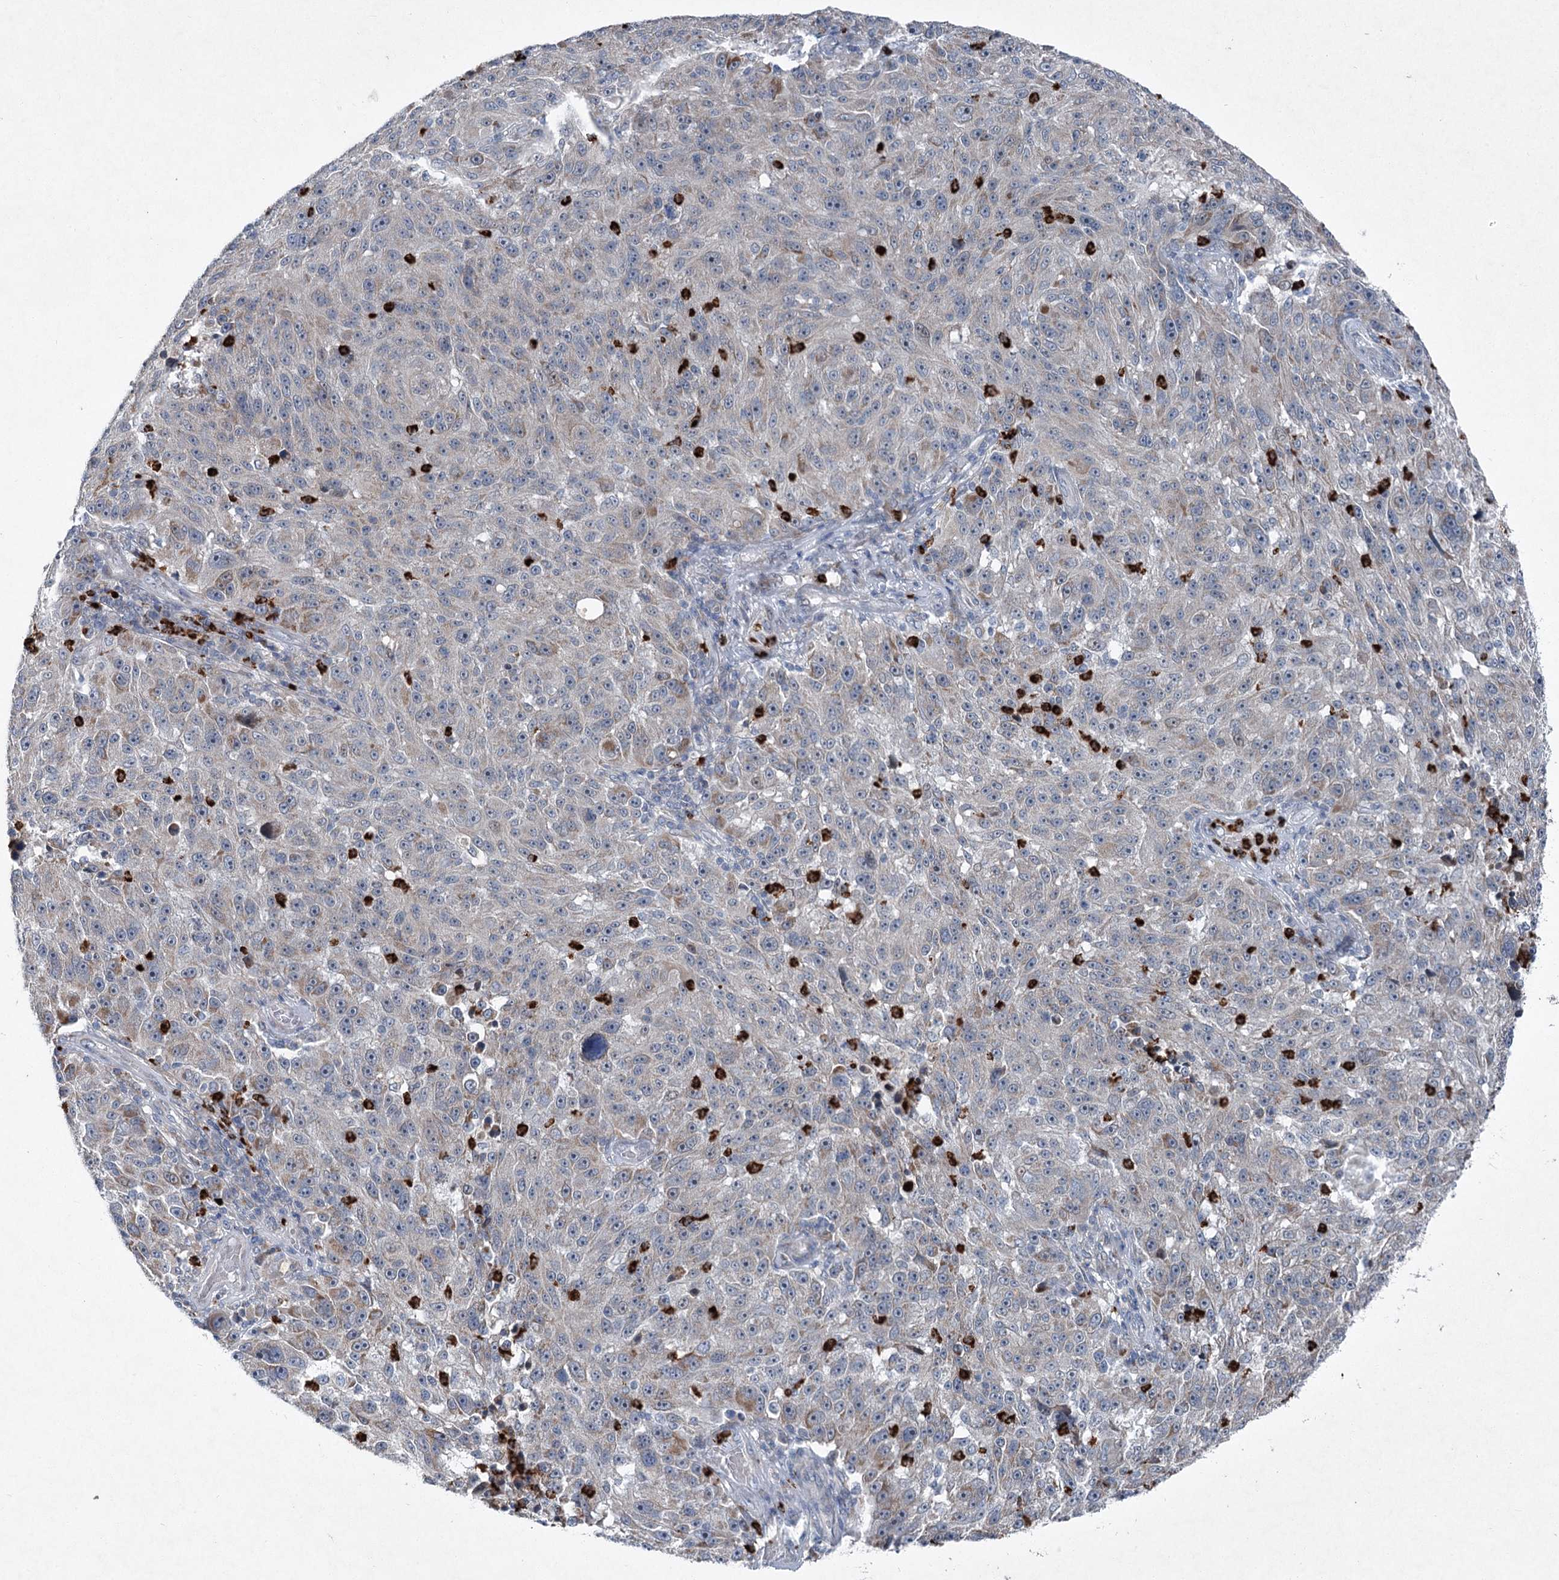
{"staining": {"intensity": "weak", "quantity": "<25%", "location": "cytoplasmic/membranous"}, "tissue": "melanoma", "cell_type": "Tumor cells", "image_type": "cancer", "snomed": [{"axis": "morphology", "description": "Malignant melanoma, NOS"}, {"axis": "topography", "description": "Skin"}], "caption": "High power microscopy image of an immunohistochemistry histopathology image of malignant melanoma, revealing no significant staining in tumor cells.", "gene": "PLA2G12A", "patient": {"sex": "male", "age": 53}}